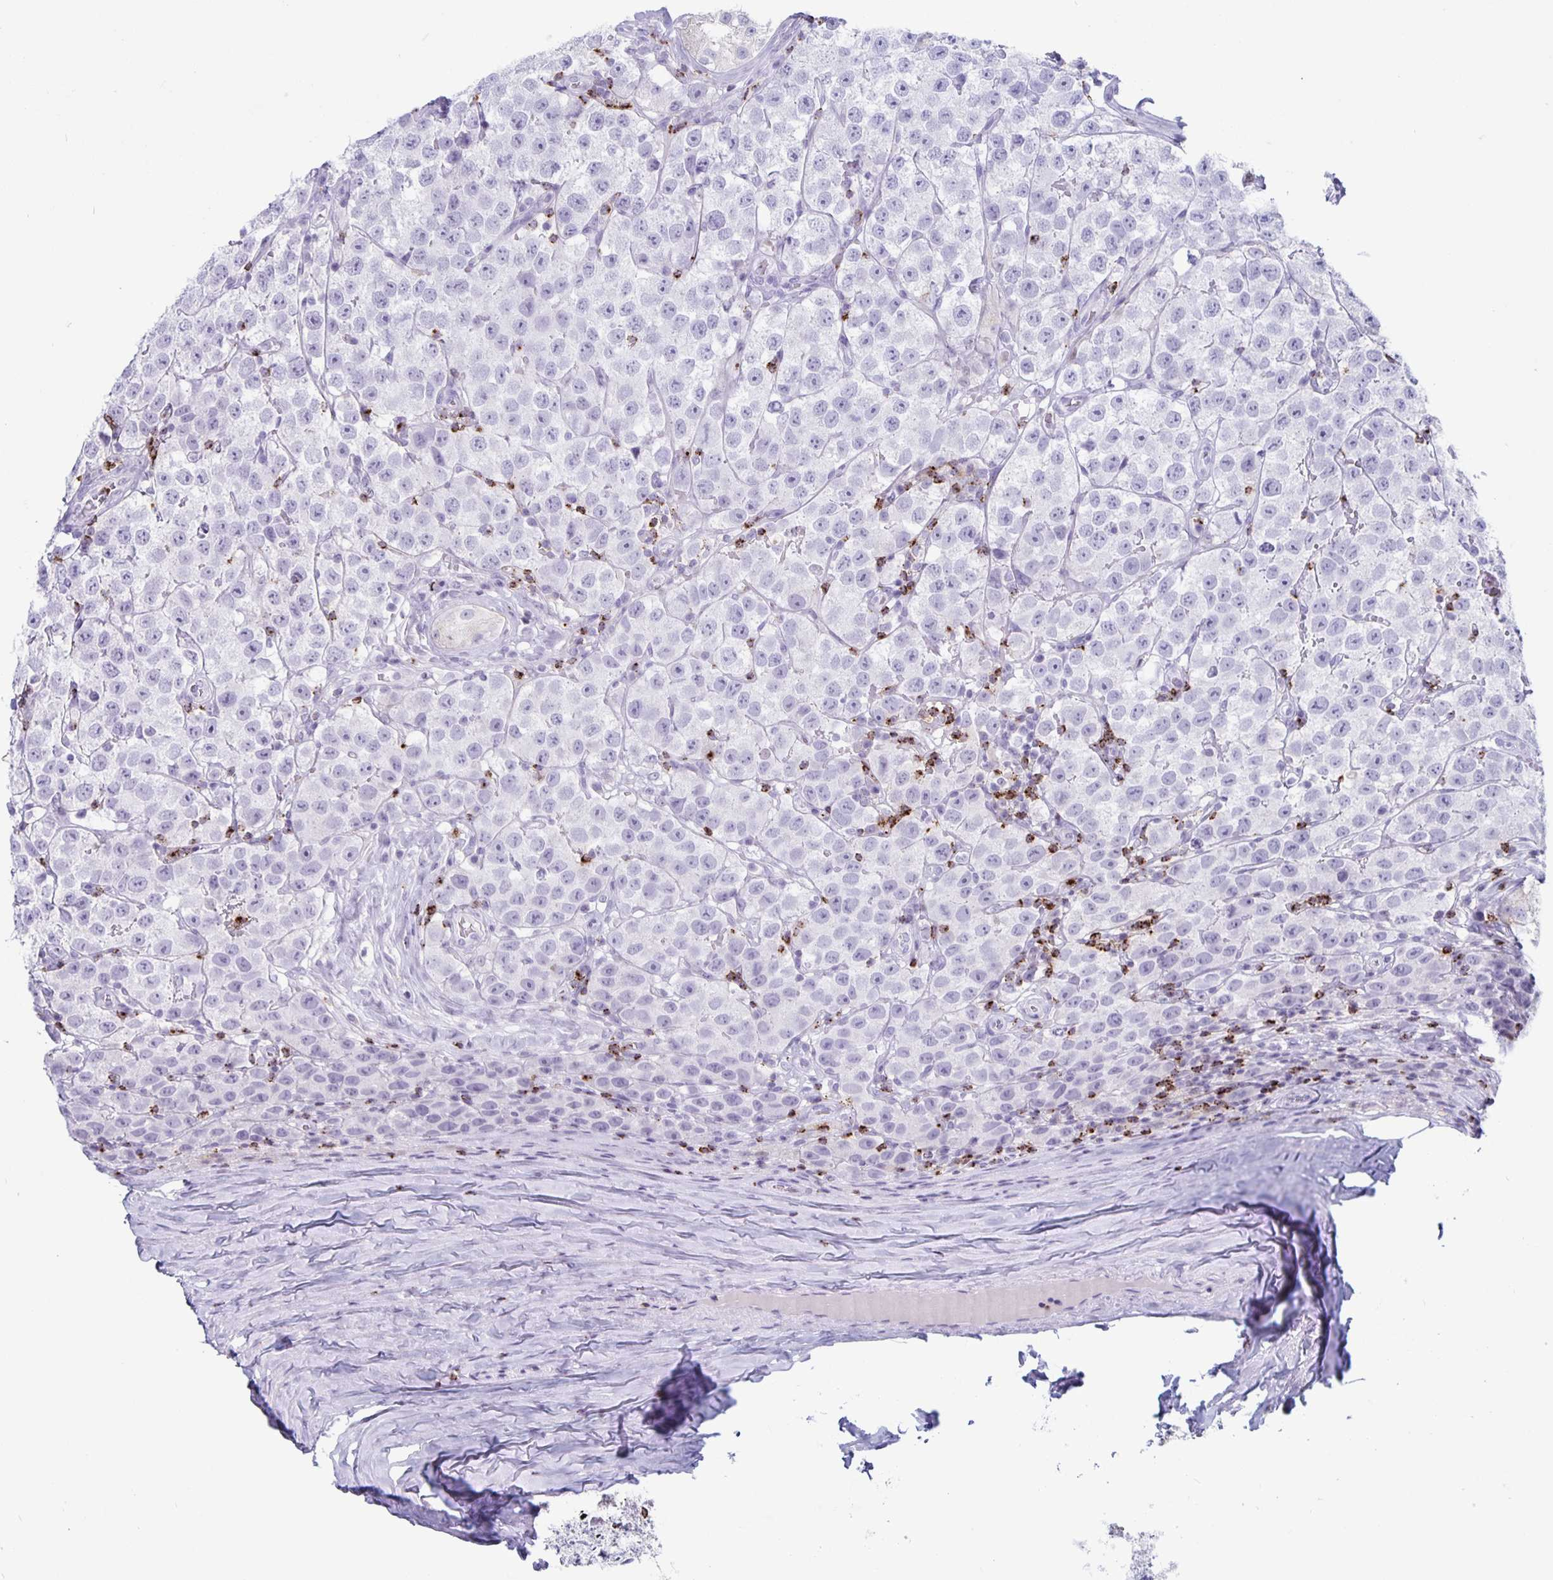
{"staining": {"intensity": "negative", "quantity": "none", "location": "none"}, "tissue": "testis cancer", "cell_type": "Tumor cells", "image_type": "cancer", "snomed": [{"axis": "morphology", "description": "Seminoma, NOS"}, {"axis": "topography", "description": "Testis"}], "caption": "Immunohistochemistry (IHC) of human testis cancer (seminoma) displays no positivity in tumor cells. The staining was performed using DAB to visualize the protein expression in brown, while the nuclei were stained in blue with hematoxylin (Magnification: 20x).", "gene": "GZMK", "patient": {"sex": "male", "age": 34}}